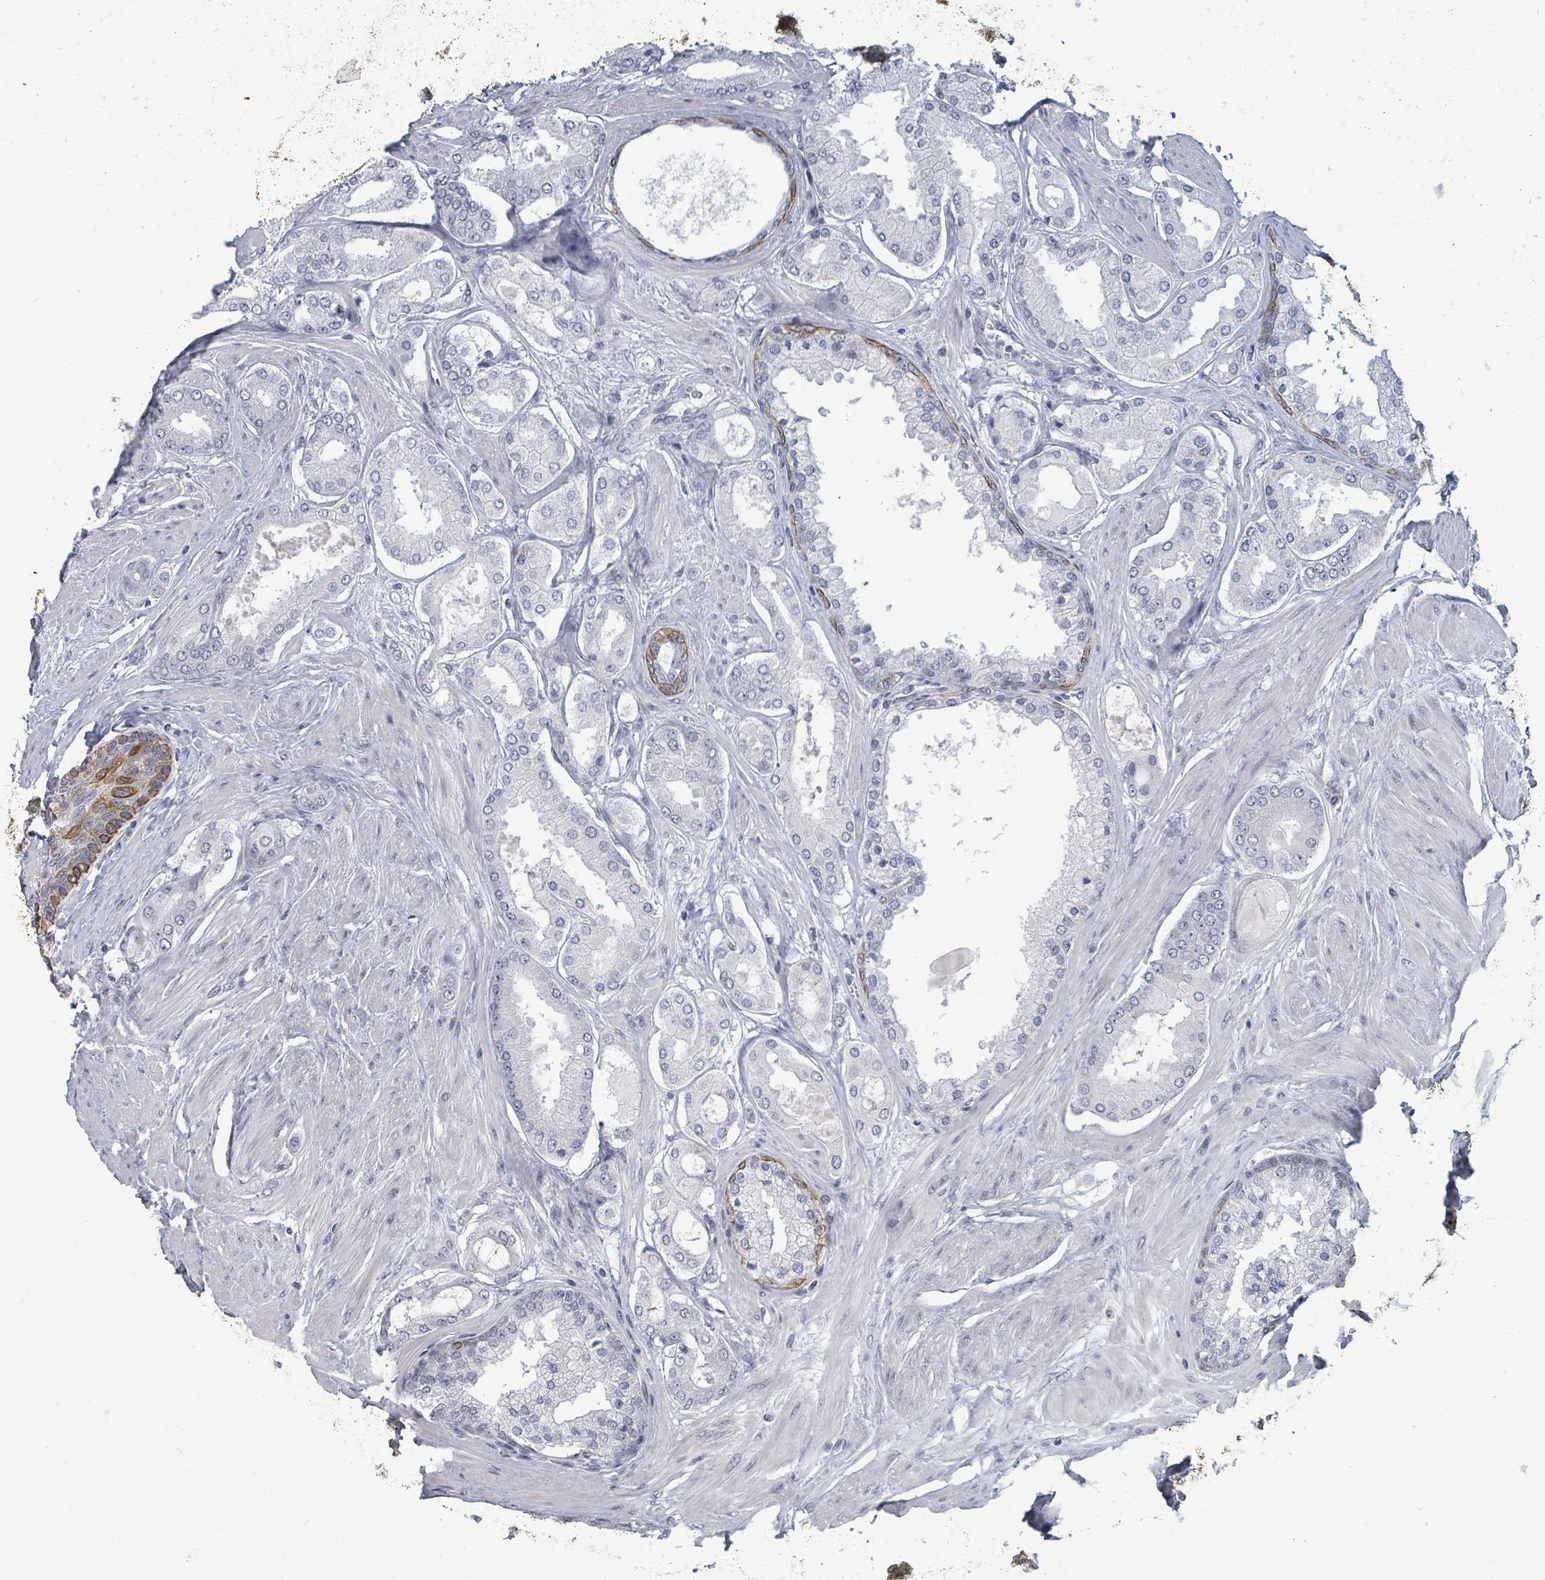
{"staining": {"intensity": "negative", "quantity": "none", "location": "none"}, "tissue": "prostate cancer", "cell_type": "Tumor cells", "image_type": "cancer", "snomed": [{"axis": "morphology", "description": "Adenocarcinoma, Low grade"}, {"axis": "topography", "description": "Prostate"}], "caption": "DAB immunohistochemical staining of prostate cancer (low-grade adenocarcinoma) shows no significant expression in tumor cells.", "gene": "ERCC5", "patient": {"sex": "male", "age": 42}}